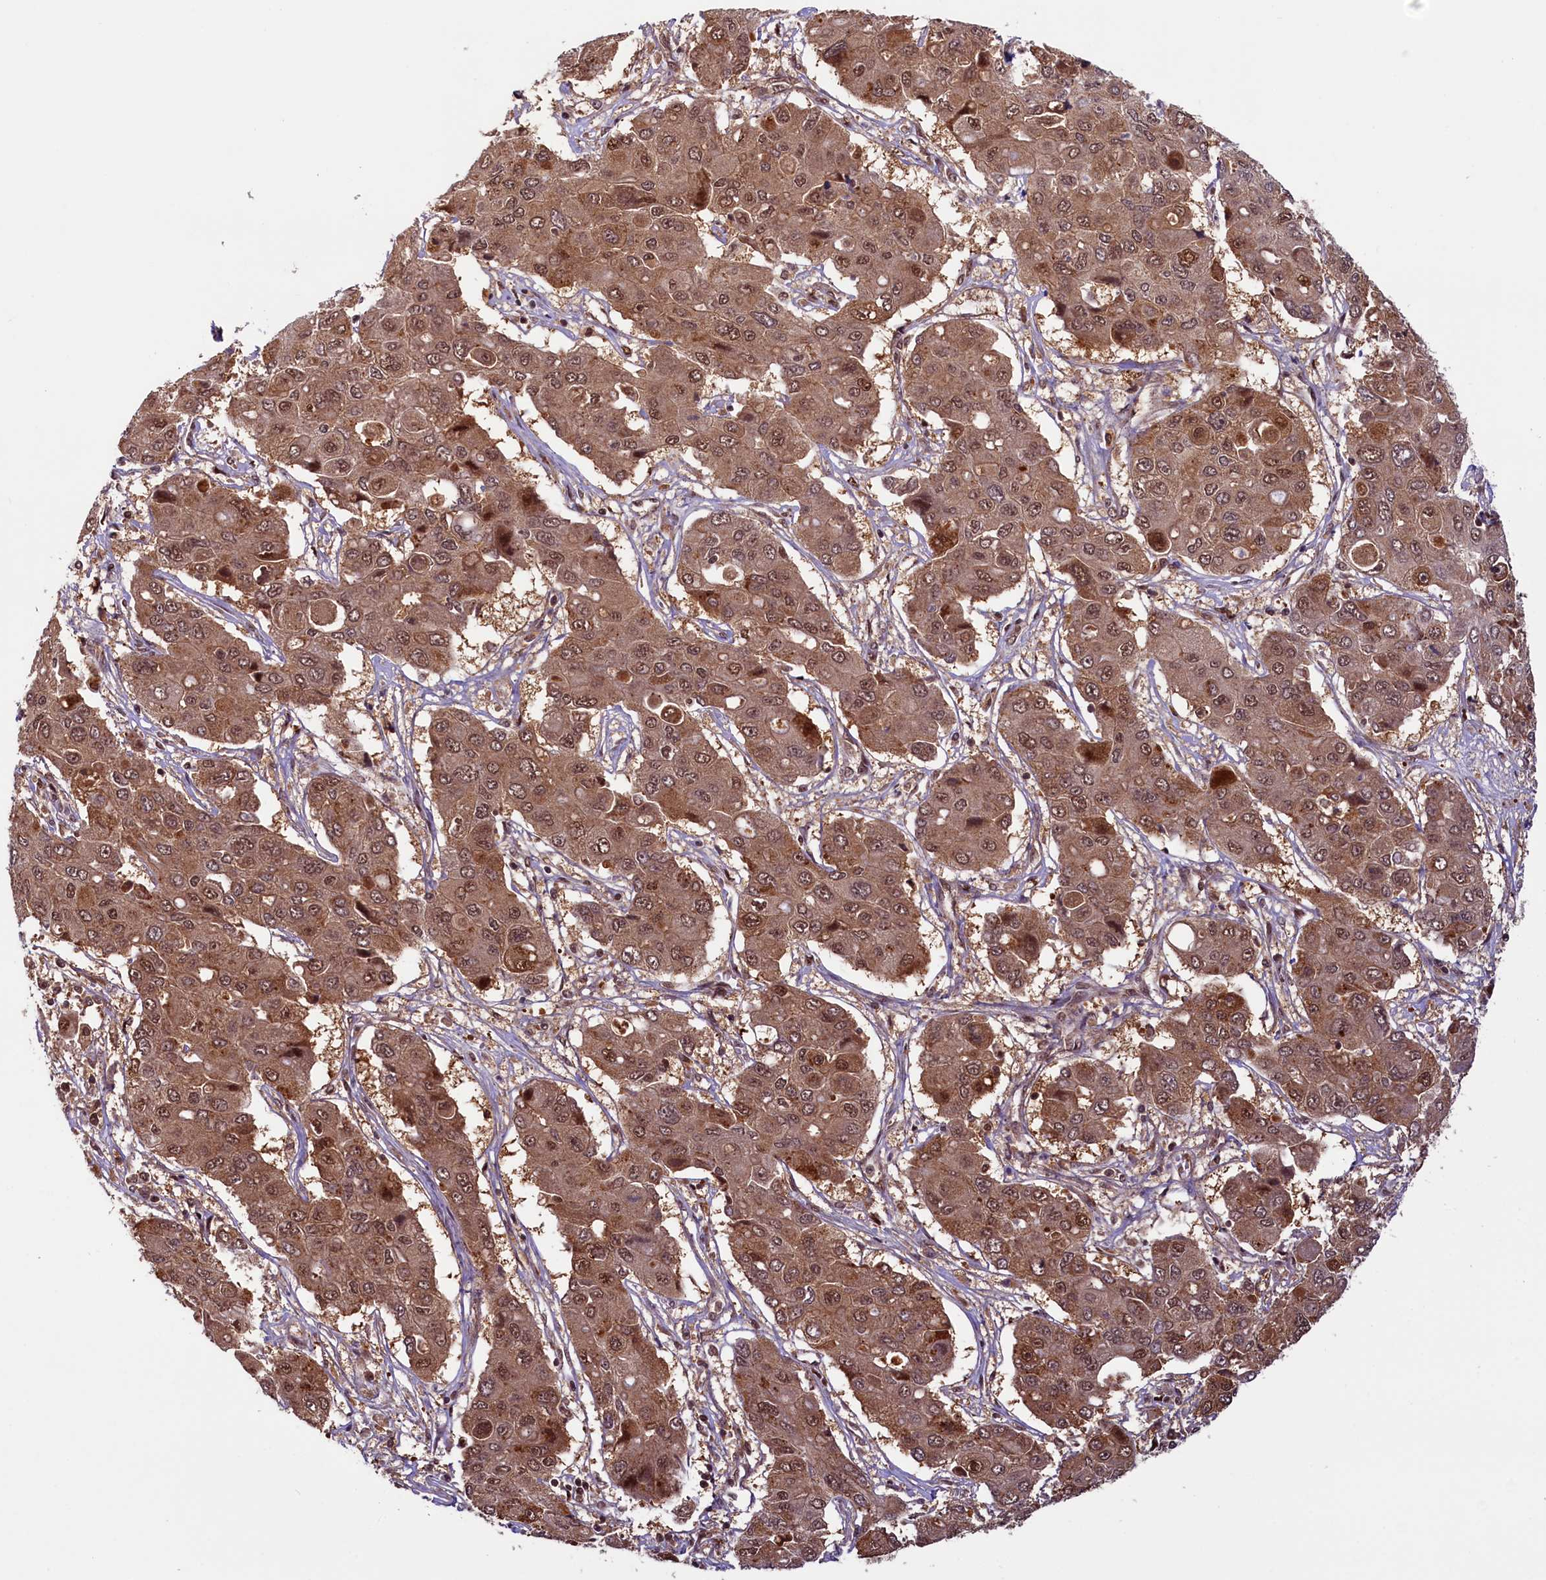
{"staining": {"intensity": "moderate", "quantity": ">75%", "location": "cytoplasmic/membranous,nuclear"}, "tissue": "liver cancer", "cell_type": "Tumor cells", "image_type": "cancer", "snomed": [{"axis": "morphology", "description": "Cholangiocarcinoma"}, {"axis": "topography", "description": "Liver"}], "caption": "High-power microscopy captured an immunohistochemistry (IHC) histopathology image of liver cancer, revealing moderate cytoplasmic/membranous and nuclear positivity in approximately >75% of tumor cells. Using DAB (3,3'-diaminobenzidine) (brown) and hematoxylin (blue) stains, captured at high magnification using brightfield microscopy.", "gene": "SLC7A6OS", "patient": {"sex": "male", "age": 67}}